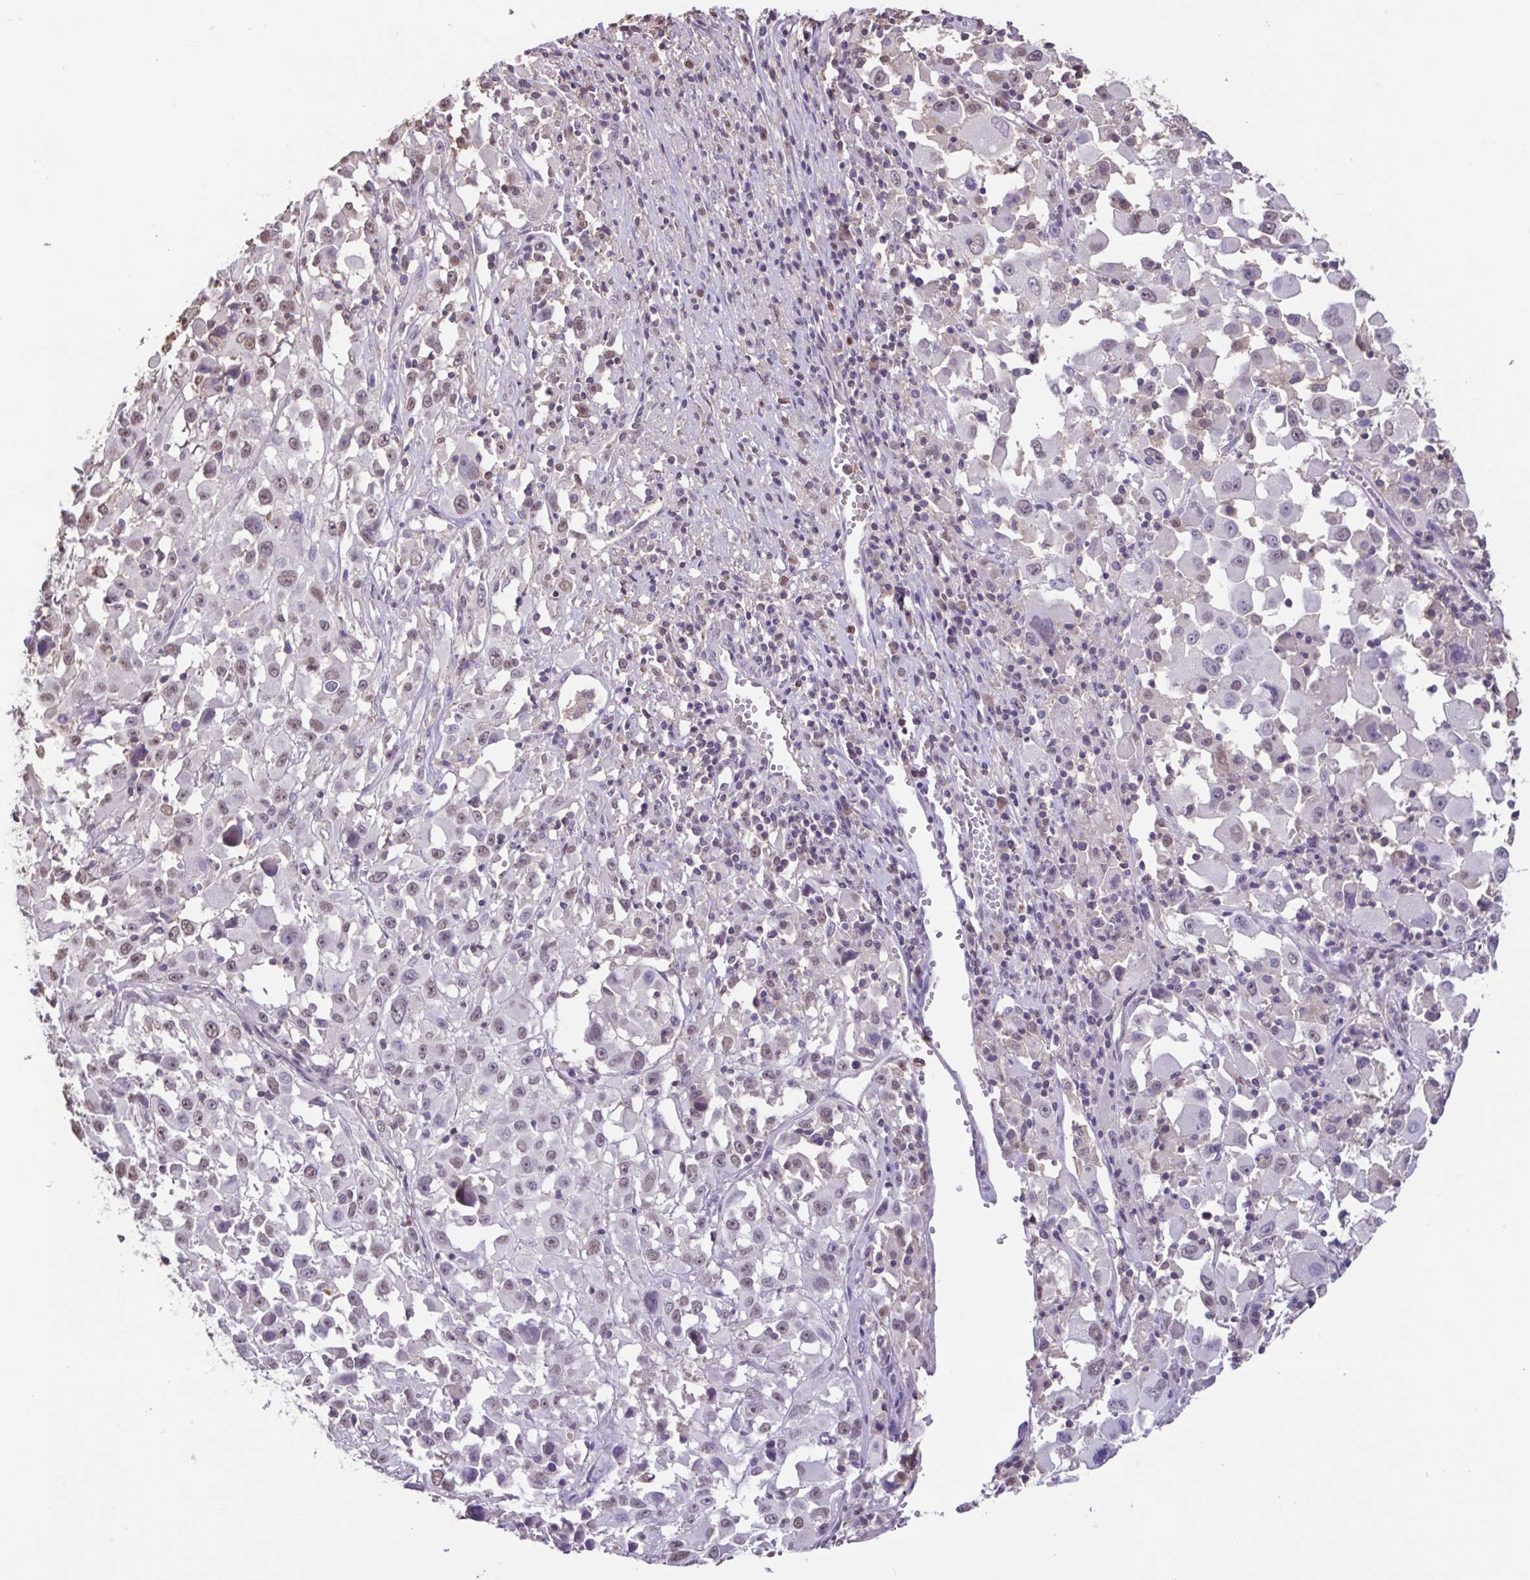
{"staining": {"intensity": "weak", "quantity": "25%-75%", "location": "nuclear"}, "tissue": "melanoma", "cell_type": "Tumor cells", "image_type": "cancer", "snomed": [{"axis": "morphology", "description": "Malignant melanoma, Metastatic site"}, {"axis": "topography", "description": "Soft tissue"}], "caption": "Immunohistochemistry photomicrograph of neoplastic tissue: human malignant melanoma (metastatic site) stained using immunohistochemistry (IHC) demonstrates low levels of weak protein expression localized specifically in the nuclear of tumor cells, appearing as a nuclear brown color.", "gene": "ACTRT3", "patient": {"sex": "male", "age": 50}}